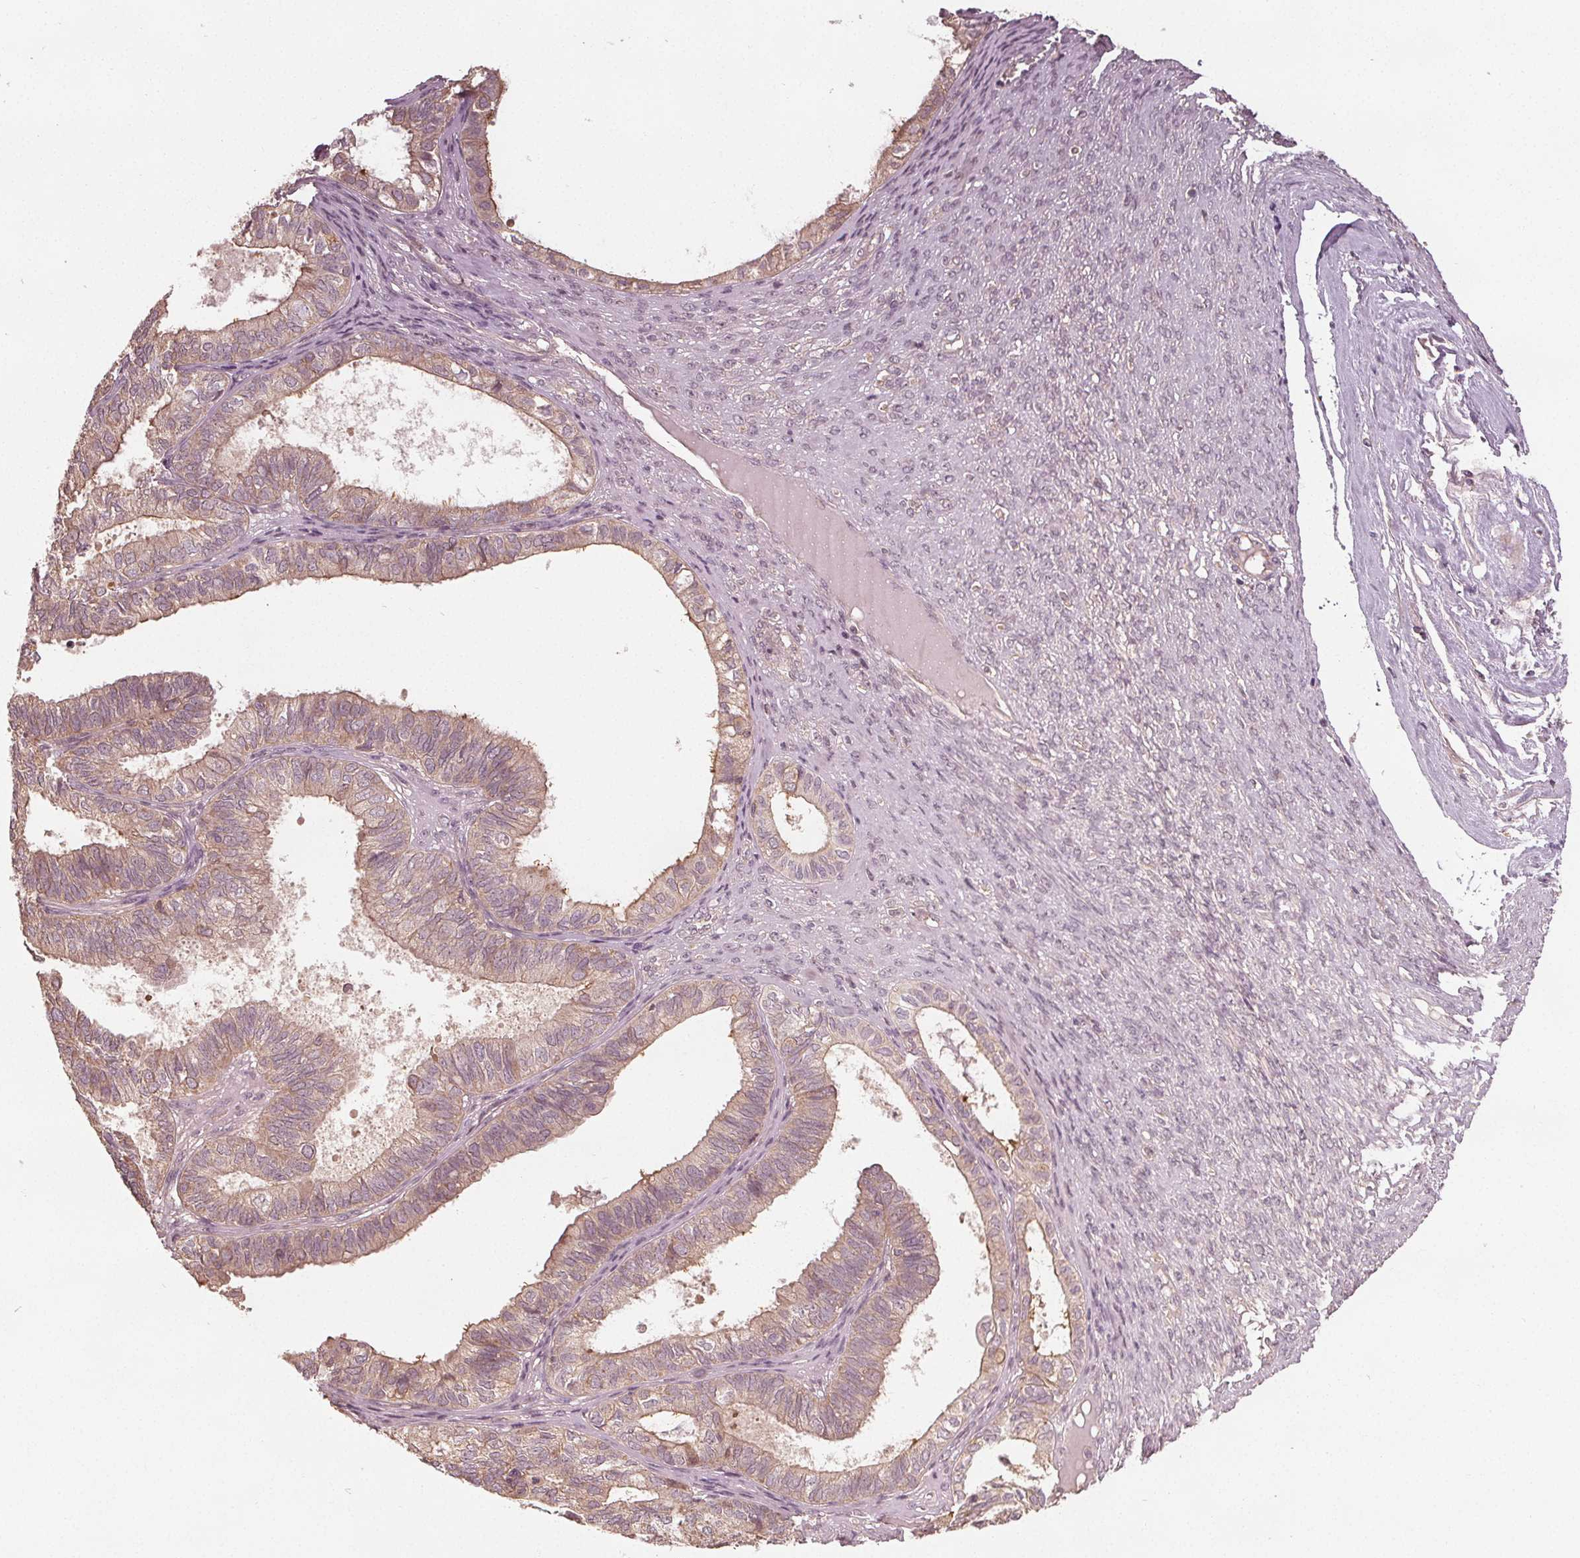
{"staining": {"intensity": "moderate", "quantity": "25%-75%", "location": "cytoplasmic/membranous"}, "tissue": "ovarian cancer", "cell_type": "Tumor cells", "image_type": "cancer", "snomed": [{"axis": "morphology", "description": "Carcinoma, endometroid"}, {"axis": "topography", "description": "Ovary"}], "caption": "About 25%-75% of tumor cells in ovarian cancer show moderate cytoplasmic/membranous protein positivity as visualized by brown immunohistochemical staining.", "gene": "GNB2", "patient": {"sex": "female", "age": 64}}